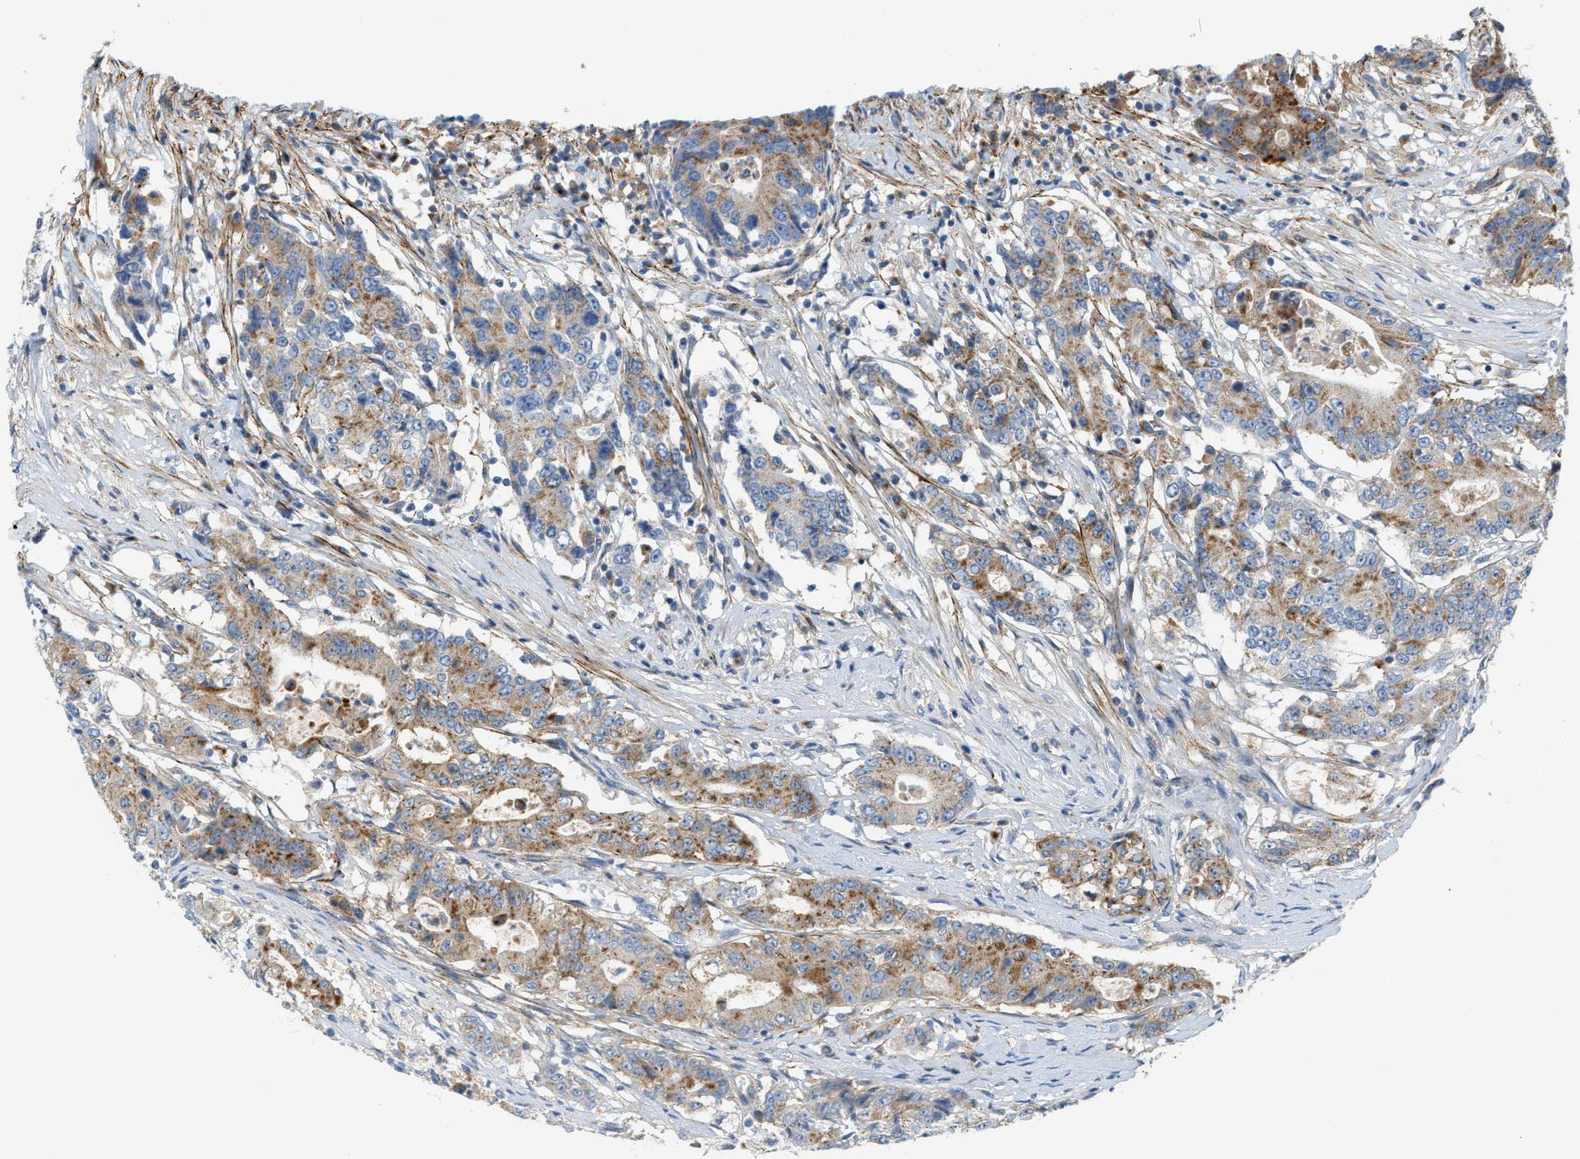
{"staining": {"intensity": "moderate", "quantity": ">75%", "location": "cytoplasmic/membranous"}, "tissue": "colorectal cancer", "cell_type": "Tumor cells", "image_type": "cancer", "snomed": [{"axis": "morphology", "description": "Adenocarcinoma, NOS"}, {"axis": "topography", "description": "Colon"}], "caption": "High-magnification brightfield microscopy of colorectal cancer (adenocarcinoma) stained with DAB (3,3'-diaminobenzidine) (brown) and counterstained with hematoxylin (blue). tumor cells exhibit moderate cytoplasmic/membranous positivity is identified in about>75% of cells.", "gene": "LMBRD1", "patient": {"sex": "female", "age": 77}}